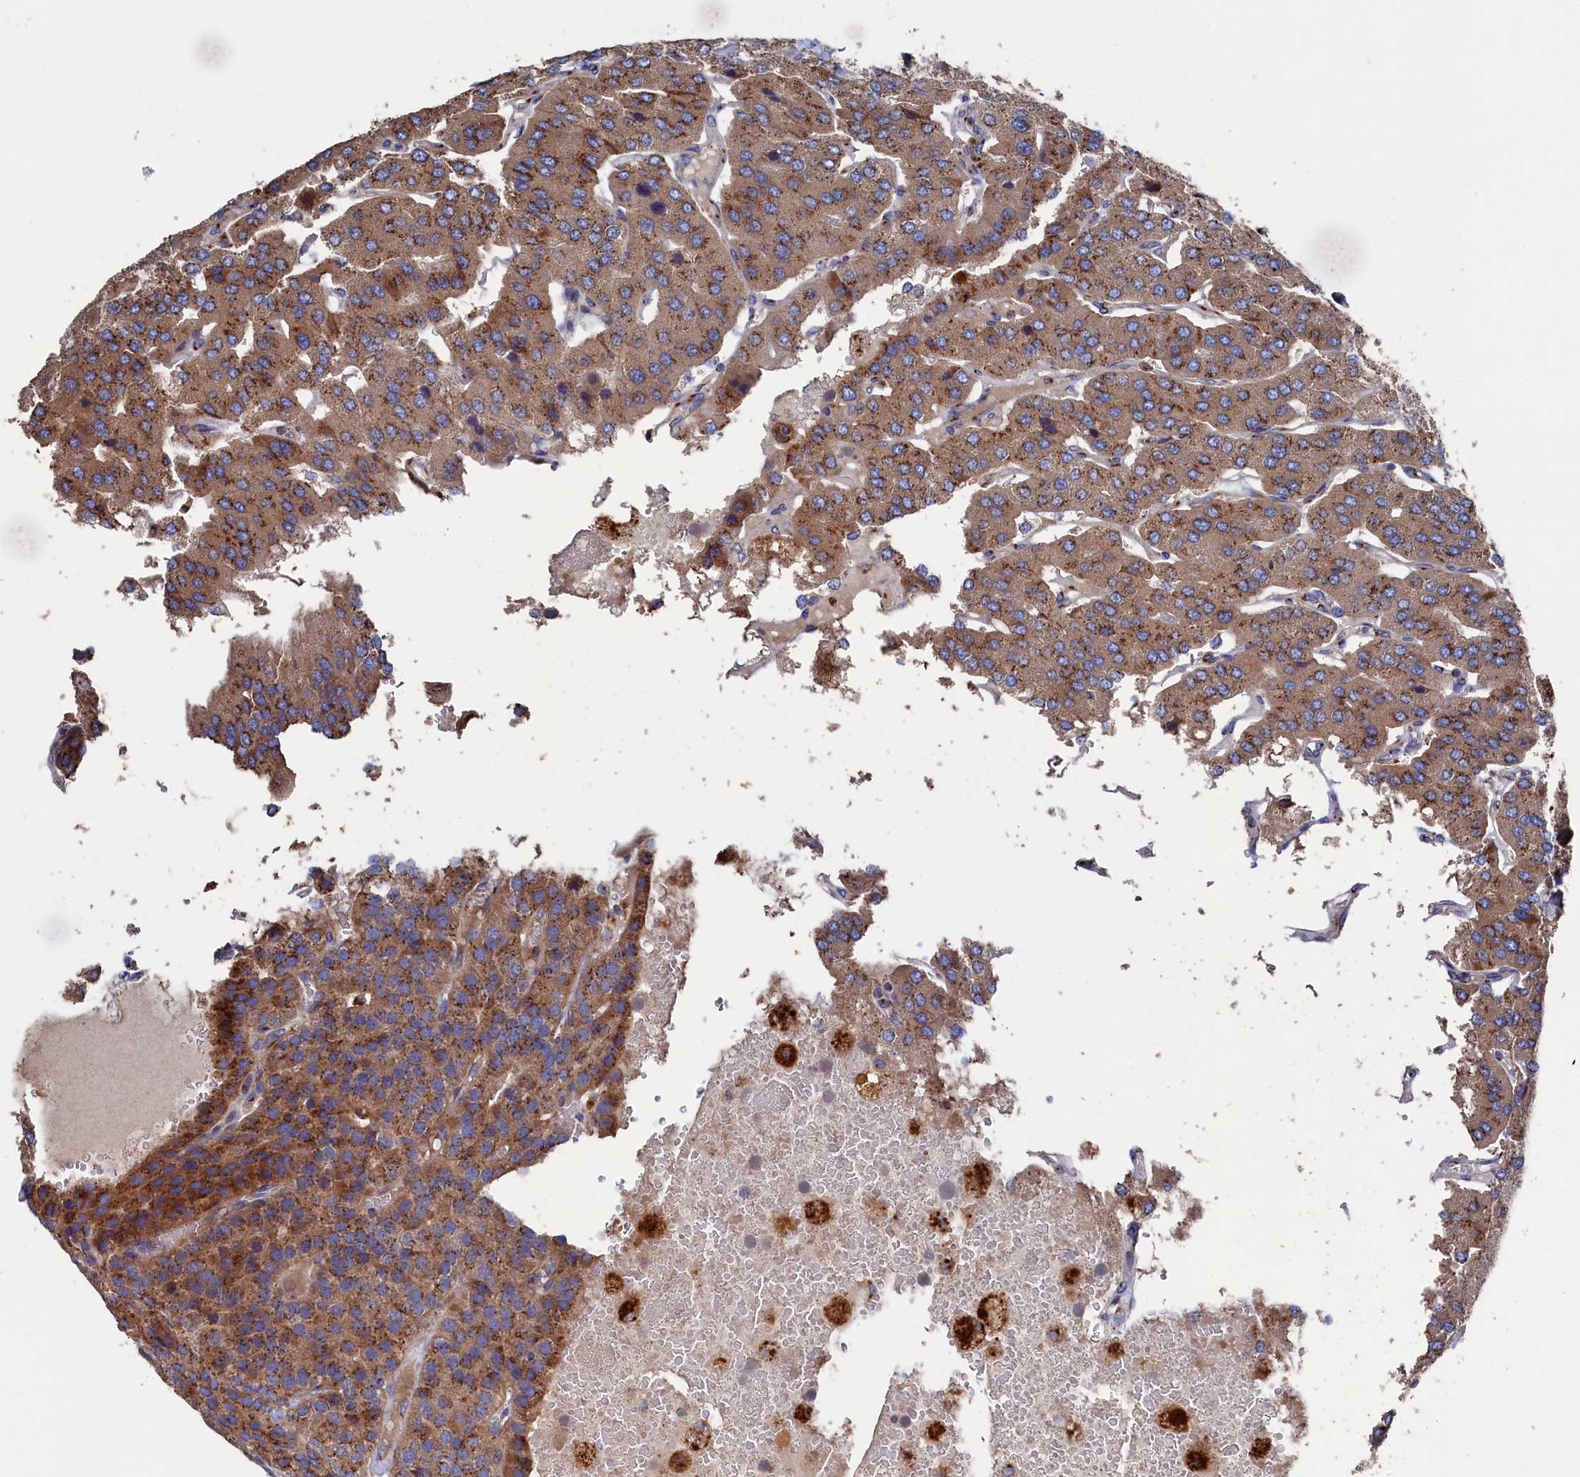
{"staining": {"intensity": "moderate", "quantity": ">75%", "location": "cytoplasmic/membranous"}, "tissue": "parathyroid gland", "cell_type": "Glandular cells", "image_type": "normal", "snomed": [{"axis": "morphology", "description": "Normal tissue, NOS"}, {"axis": "morphology", "description": "Adenoma, NOS"}, {"axis": "topography", "description": "Parathyroid gland"}], "caption": "Approximately >75% of glandular cells in unremarkable parathyroid gland demonstrate moderate cytoplasmic/membranous protein staining as visualized by brown immunohistochemical staining.", "gene": "PRRC1", "patient": {"sex": "female", "age": 86}}